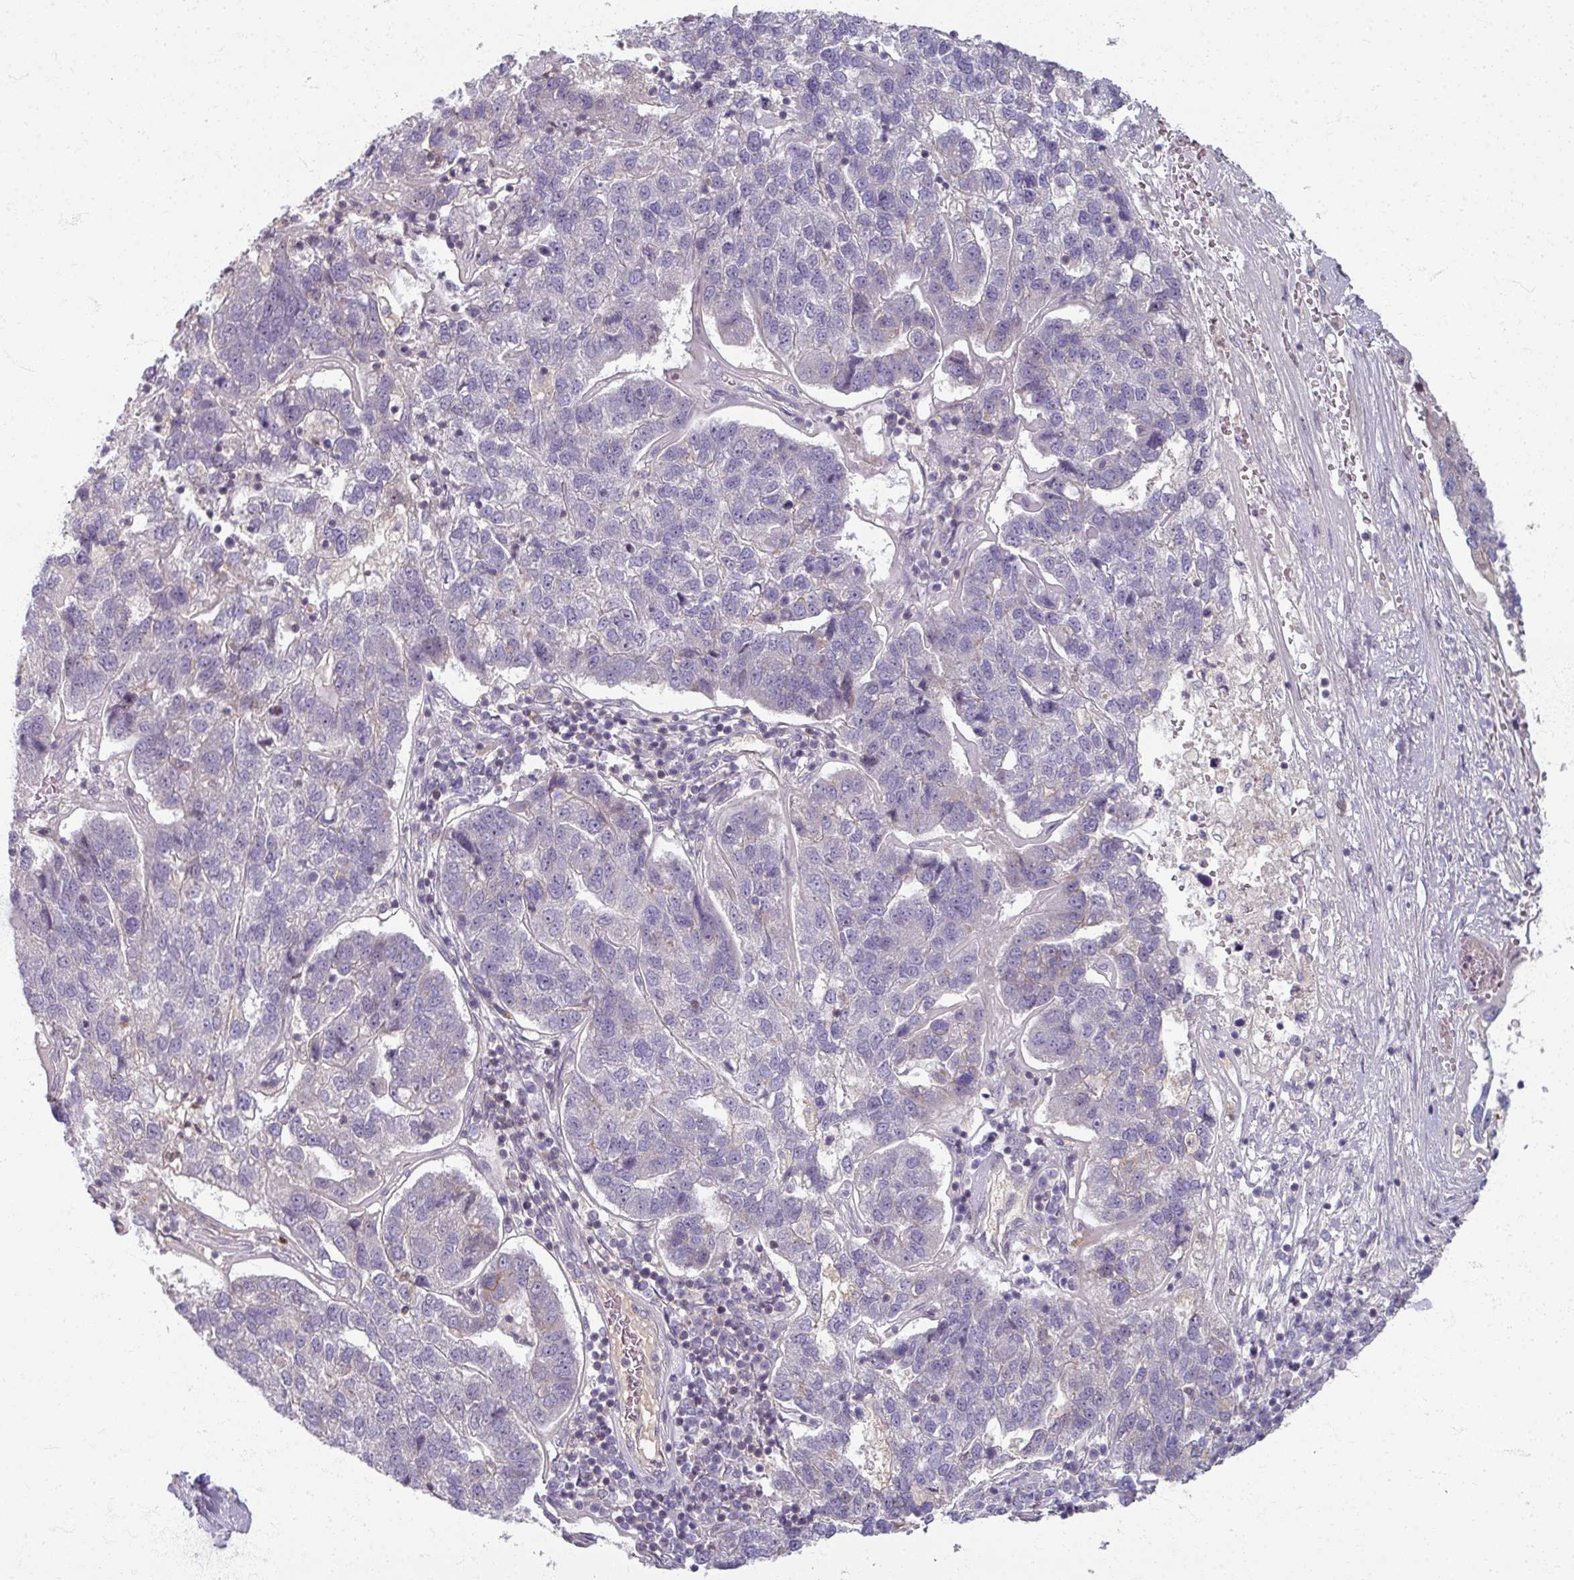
{"staining": {"intensity": "negative", "quantity": "none", "location": "none"}, "tissue": "pancreatic cancer", "cell_type": "Tumor cells", "image_type": "cancer", "snomed": [{"axis": "morphology", "description": "Adenocarcinoma, NOS"}, {"axis": "topography", "description": "Pancreas"}], "caption": "High power microscopy histopathology image of an IHC image of adenocarcinoma (pancreatic), revealing no significant staining in tumor cells.", "gene": "TTLL7", "patient": {"sex": "female", "age": 61}}